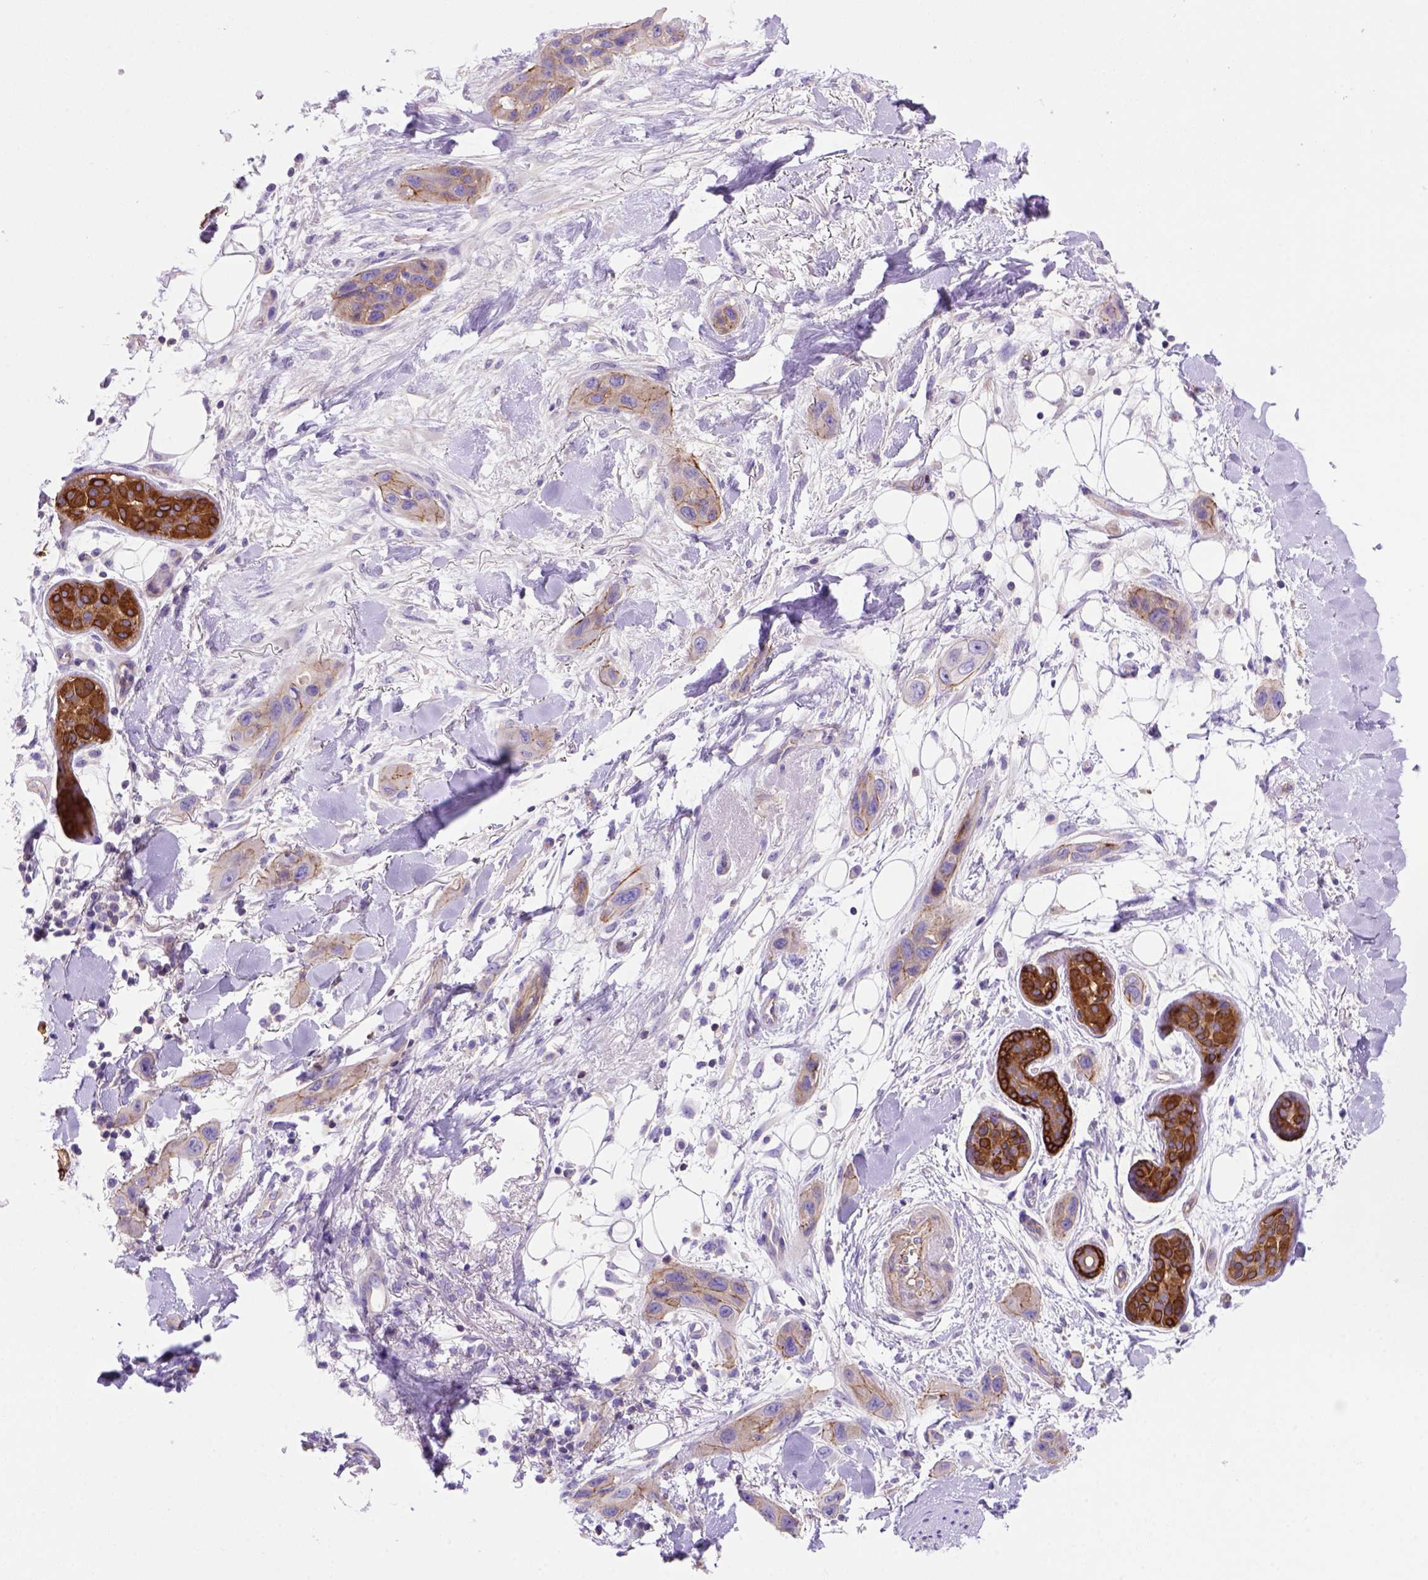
{"staining": {"intensity": "moderate", "quantity": ">75%", "location": "cytoplasmic/membranous"}, "tissue": "skin cancer", "cell_type": "Tumor cells", "image_type": "cancer", "snomed": [{"axis": "morphology", "description": "Squamous cell carcinoma, NOS"}, {"axis": "topography", "description": "Skin"}], "caption": "Skin cancer stained with IHC shows moderate cytoplasmic/membranous staining in about >75% of tumor cells.", "gene": "PEX12", "patient": {"sex": "male", "age": 79}}